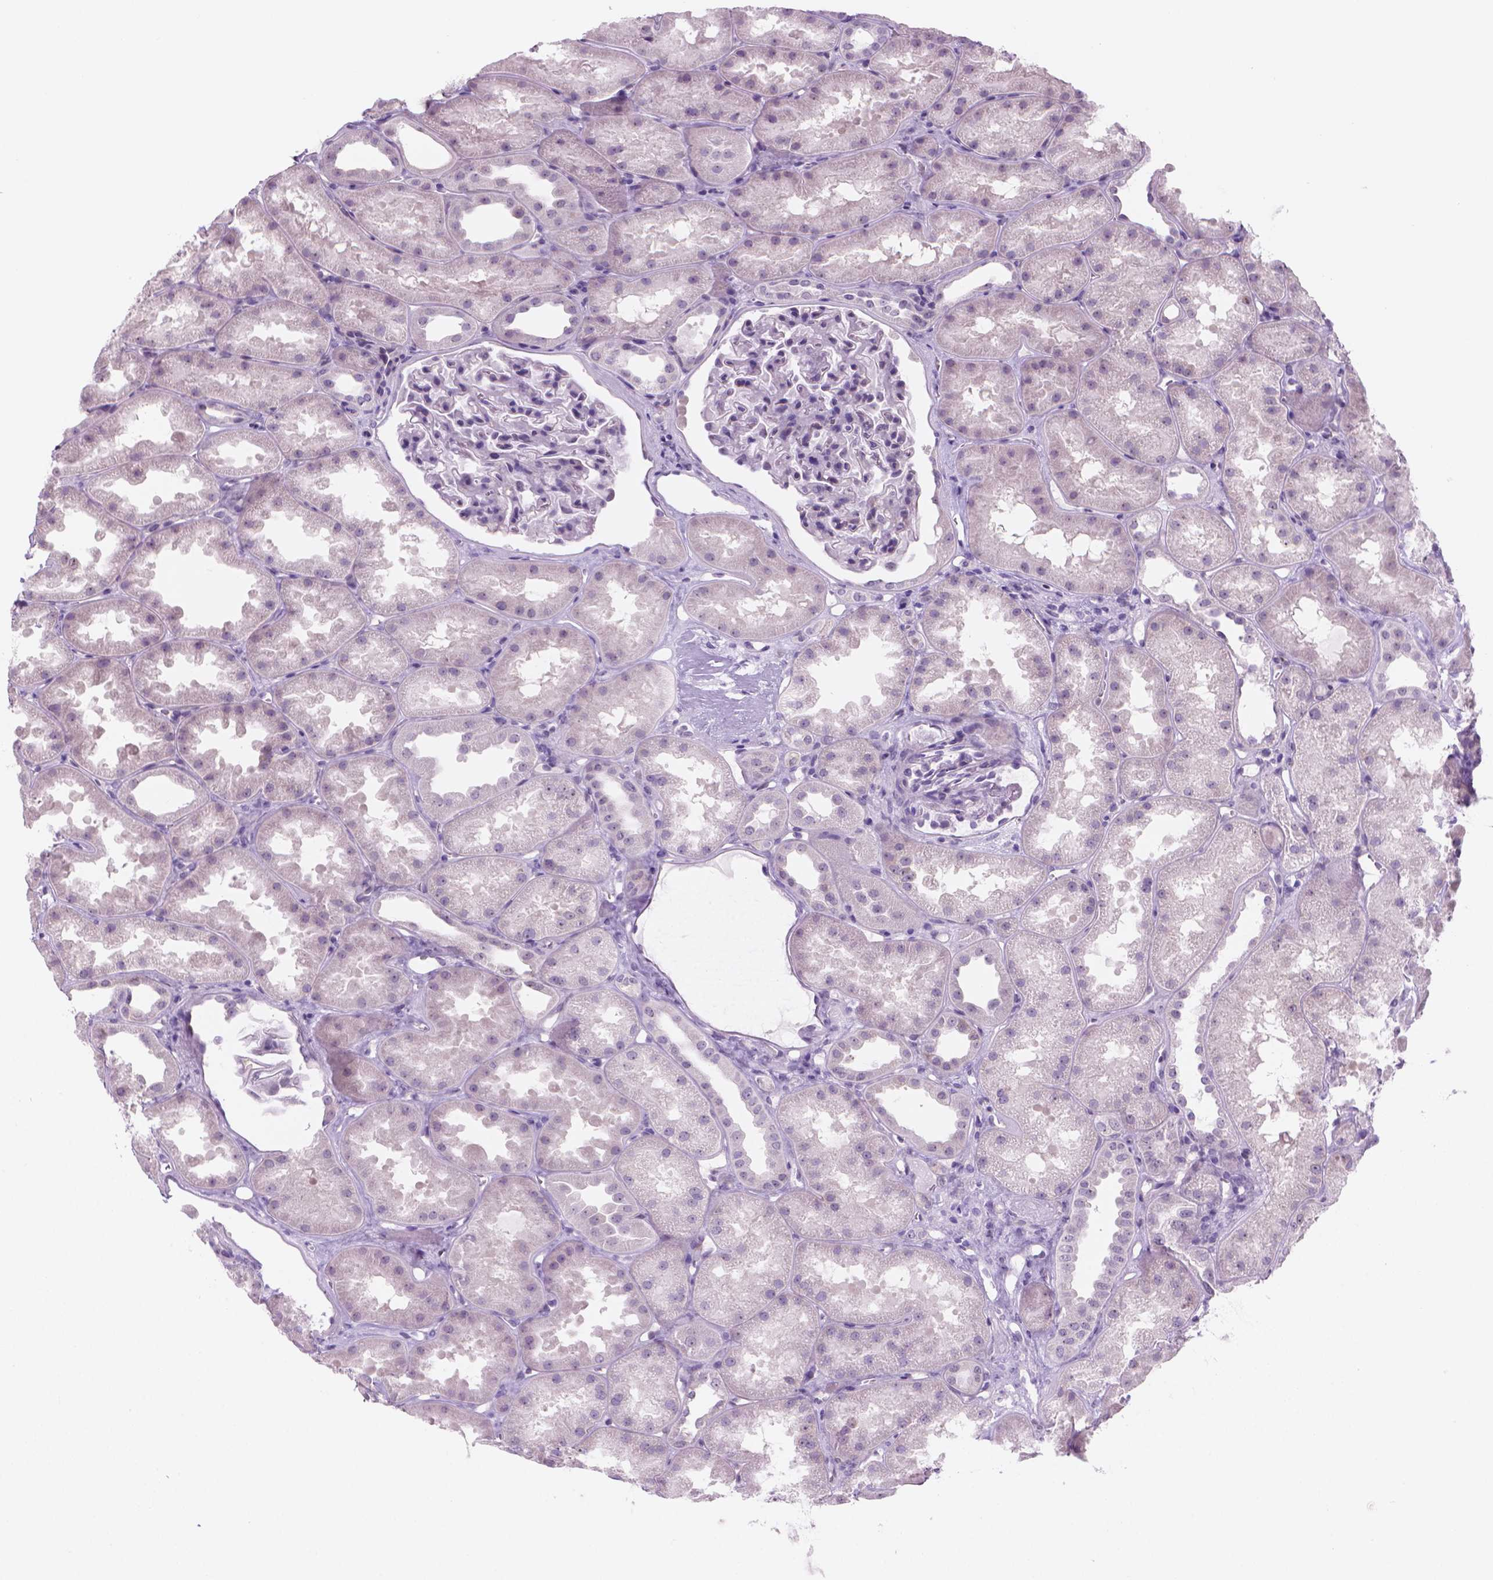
{"staining": {"intensity": "negative", "quantity": "none", "location": "none"}, "tissue": "kidney", "cell_type": "Cells in glomeruli", "image_type": "normal", "snomed": [{"axis": "morphology", "description": "Normal tissue, NOS"}, {"axis": "topography", "description": "Kidney"}], "caption": "Immunohistochemical staining of unremarkable human kidney displays no significant positivity in cells in glomeruli.", "gene": "ENSG00000187186", "patient": {"sex": "male", "age": 61}}